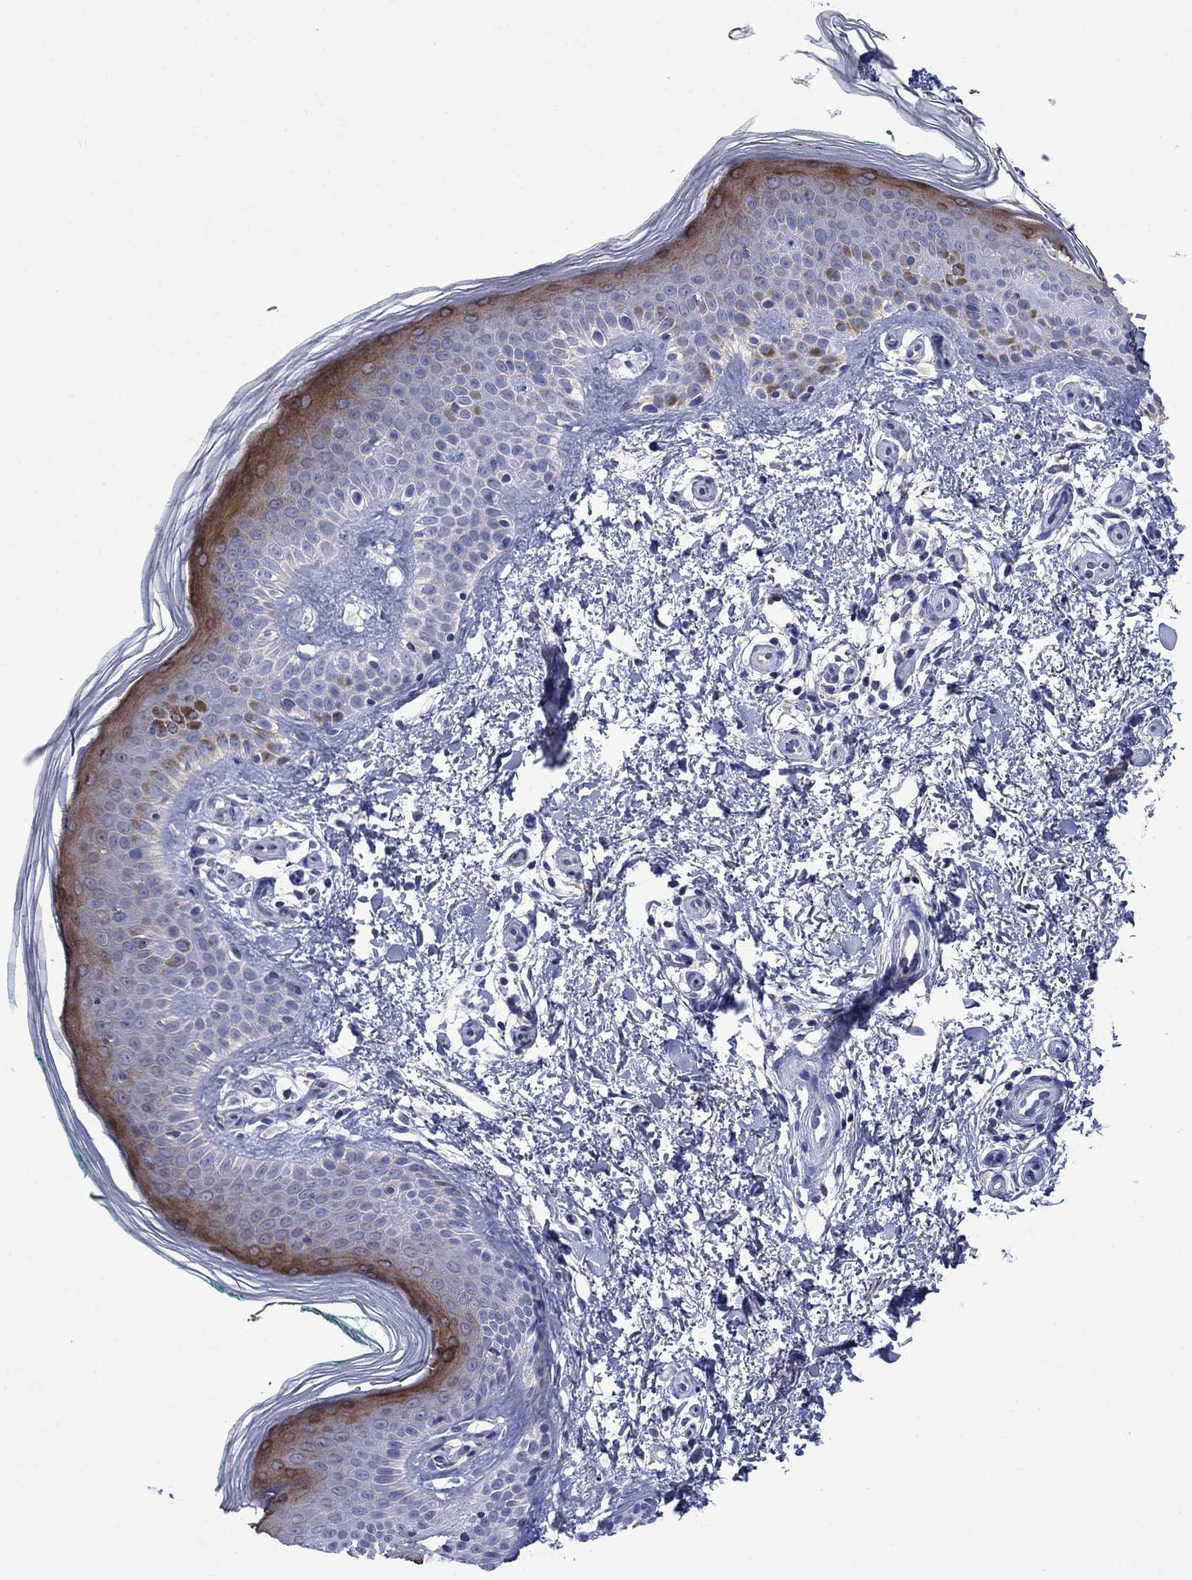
{"staining": {"intensity": "negative", "quantity": "none", "location": "none"}, "tissue": "skin", "cell_type": "Fibroblasts", "image_type": "normal", "snomed": [{"axis": "morphology", "description": "Normal tissue, NOS"}, {"axis": "morphology", "description": "Inflammation, NOS"}, {"axis": "morphology", "description": "Fibrosis, NOS"}, {"axis": "topography", "description": "Skin"}], "caption": "A high-resolution image shows immunohistochemistry staining of benign skin, which shows no significant staining in fibroblasts. The staining was performed using DAB (3,3'-diaminobenzidine) to visualize the protein expression in brown, while the nuclei were stained in blue with hematoxylin (Magnification: 20x).", "gene": "SULT2B1", "patient": {"sex": "male", "age": 71}}